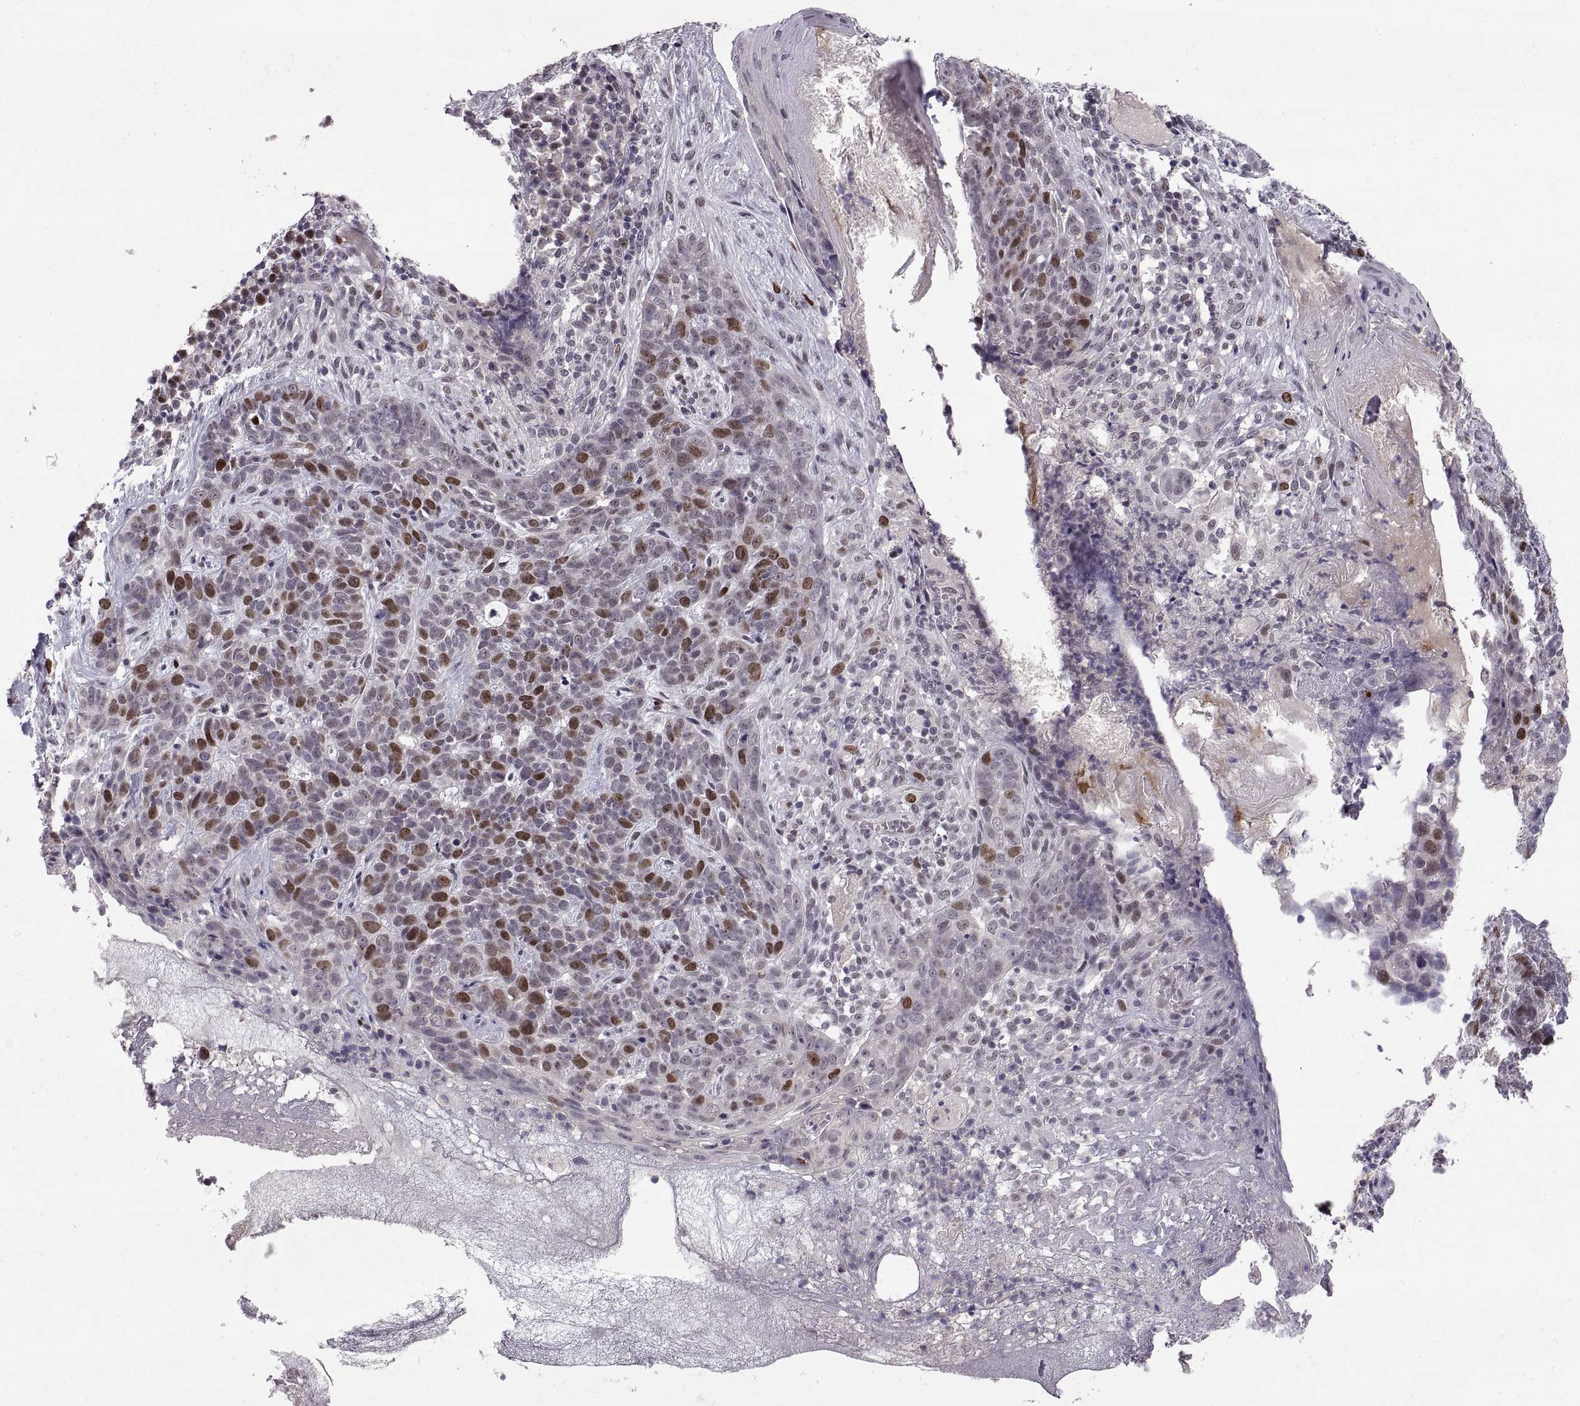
{"staining": {"intensity": "moderate", "quantity": "25%-75%", "location": "nuclear"}, "tissue": "skin cancer", "cell_type": "Tumor cells", "image_type": "cancer", "snomed": [{"axis": "morphology", "description": "Basal cell carcinoma"}, {"axis": "topography", "description": "Skin"}], "caption": "Basal cell carcinoma (skin) was stained to show a protein in brown. There is medium levels of moderate nuclear expression in approximately 25%-75% of tumor cells.", "gene": "CHFR", "patient": {"sex": "female", "age": 69}}